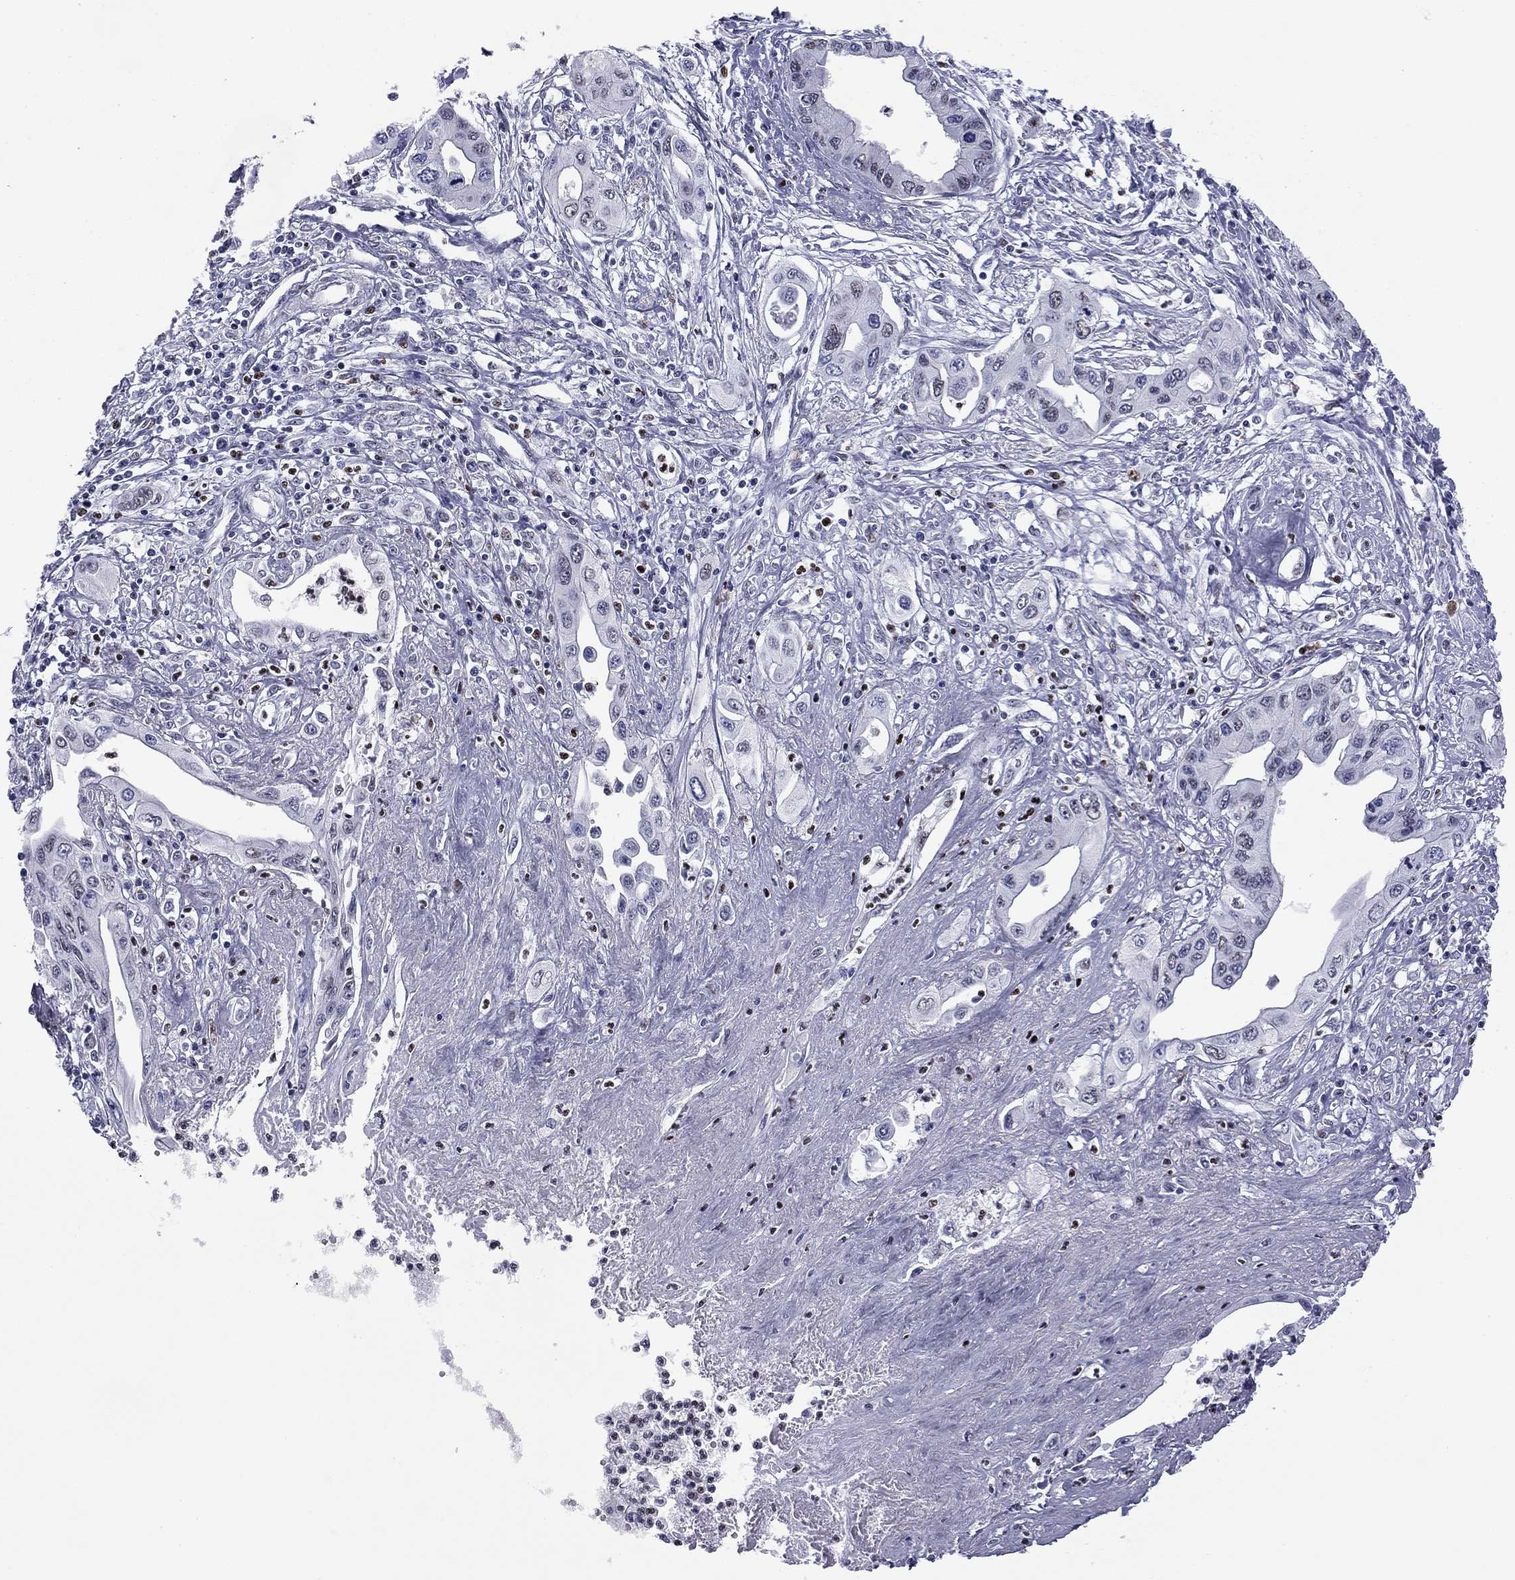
{"staining": {"intensity": "negative", "quantity": "none", "location": "none"}, "tissue": "pancreatic cancer", "cell_type": "Tumor cells", "image_type": "cancer", "snomed": [{"axis": "morphology", "description": "Adenocarcinoma, NOS"}, {"axis": "topography", "description": "Pancreas"}], "caption": "Image shows no protein staining in tumor cells of pancreatic cancer (adenocarcinoma) tissue.", "gene": "PCGF3", "patient": {"sex": "female", "age": 62}}